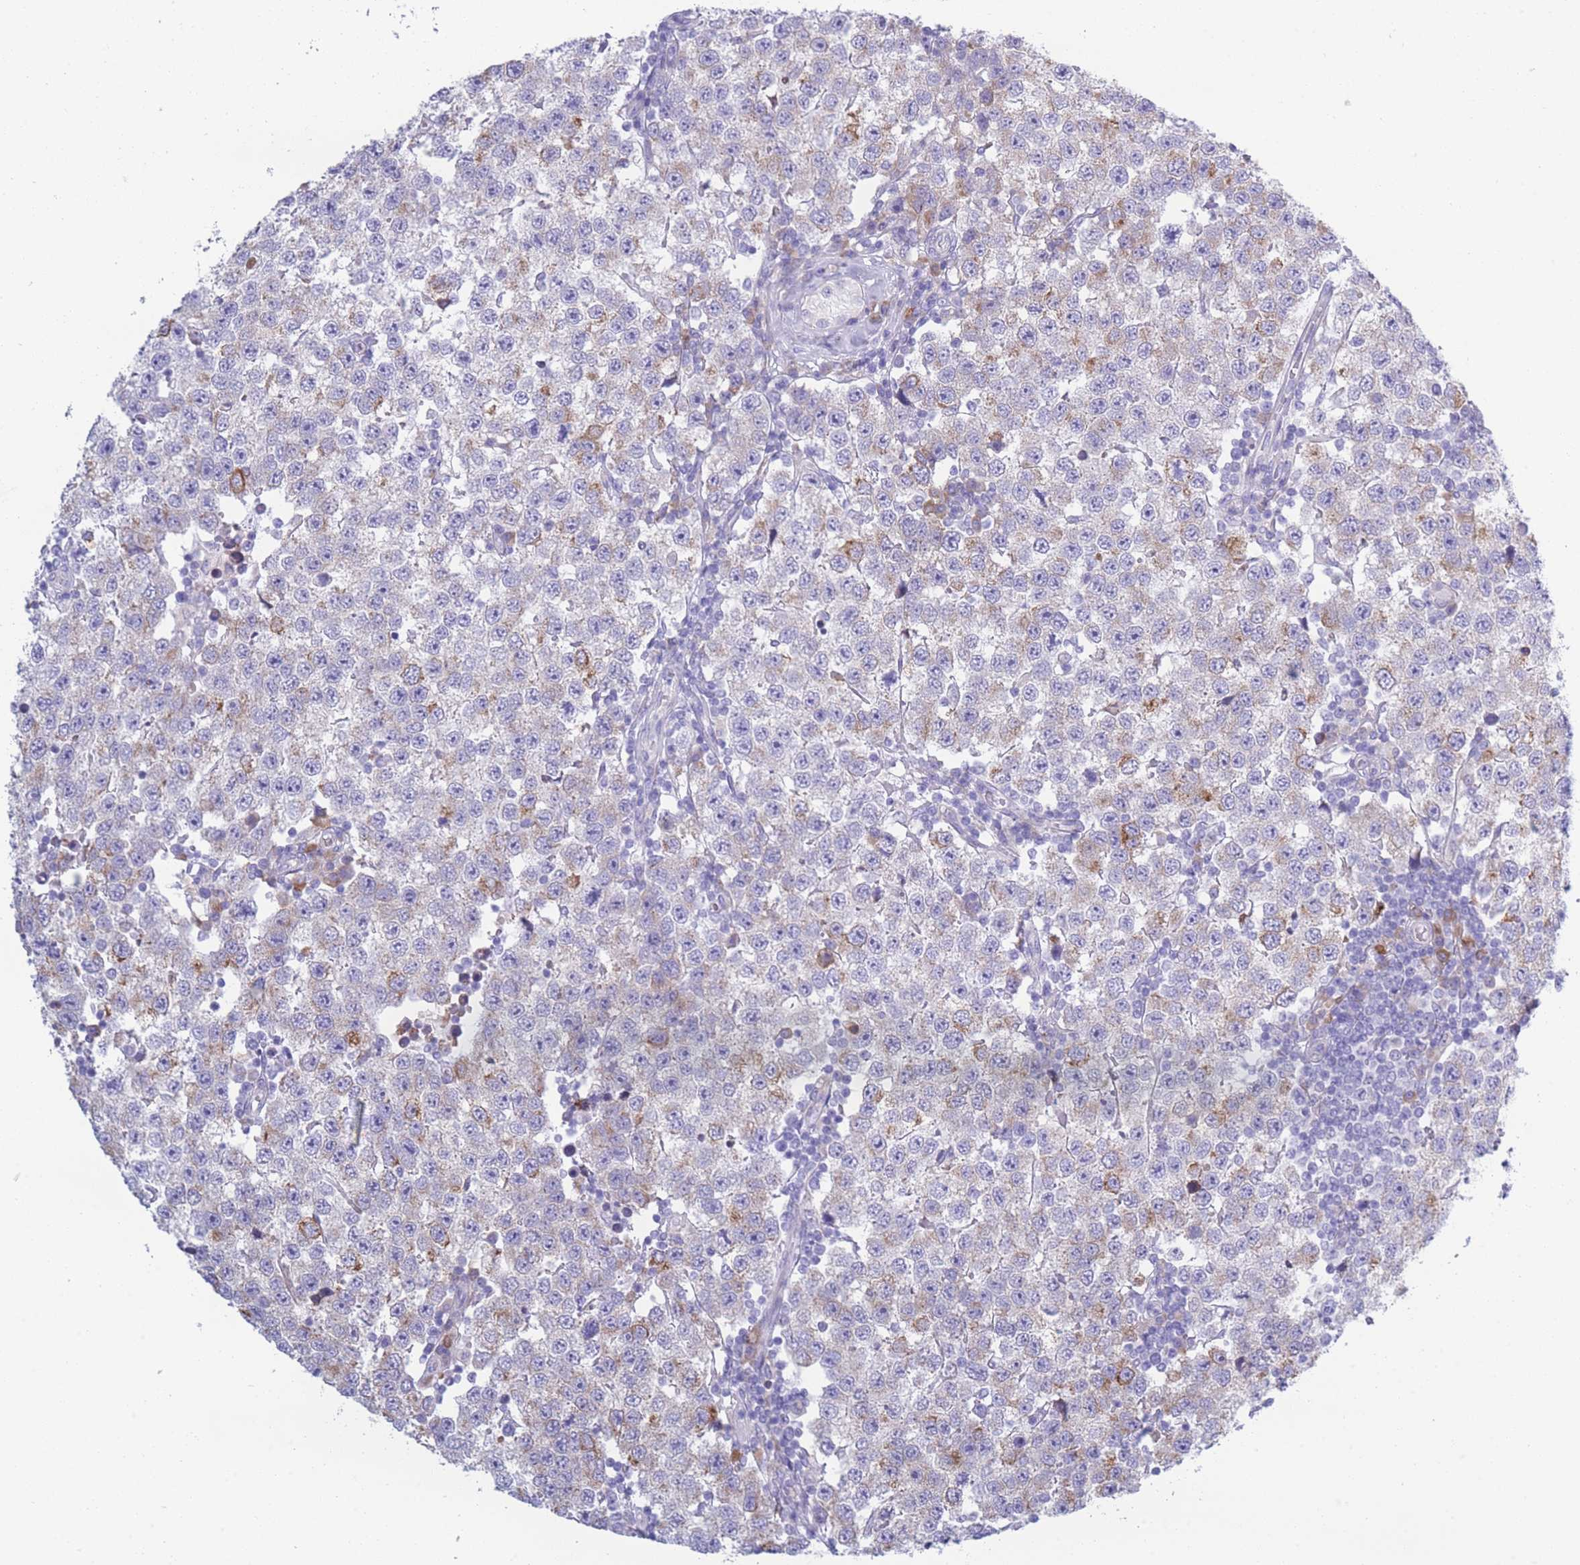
{"staining": {"intensity": "moderate", "quantity": "<25%", "location": "cytoplasmic/membranous"}, "tissue": "testis cancer", "cell_type": "Tumor cells", "image_type": "cancer", "snomed": [{"axis": "morphology", "description": "Seminoma, NOS"}, {"axis": "topography", "description": "Testis"}], "caption": "IHC image of human testis cancer stained for a protein (brown), which demonstrates low levels of moderate cytoplasmic/membranous expression in about <25% of tumor cells.", "gene": "XKR8", "patient": {"sex": "male", "age": 34}}